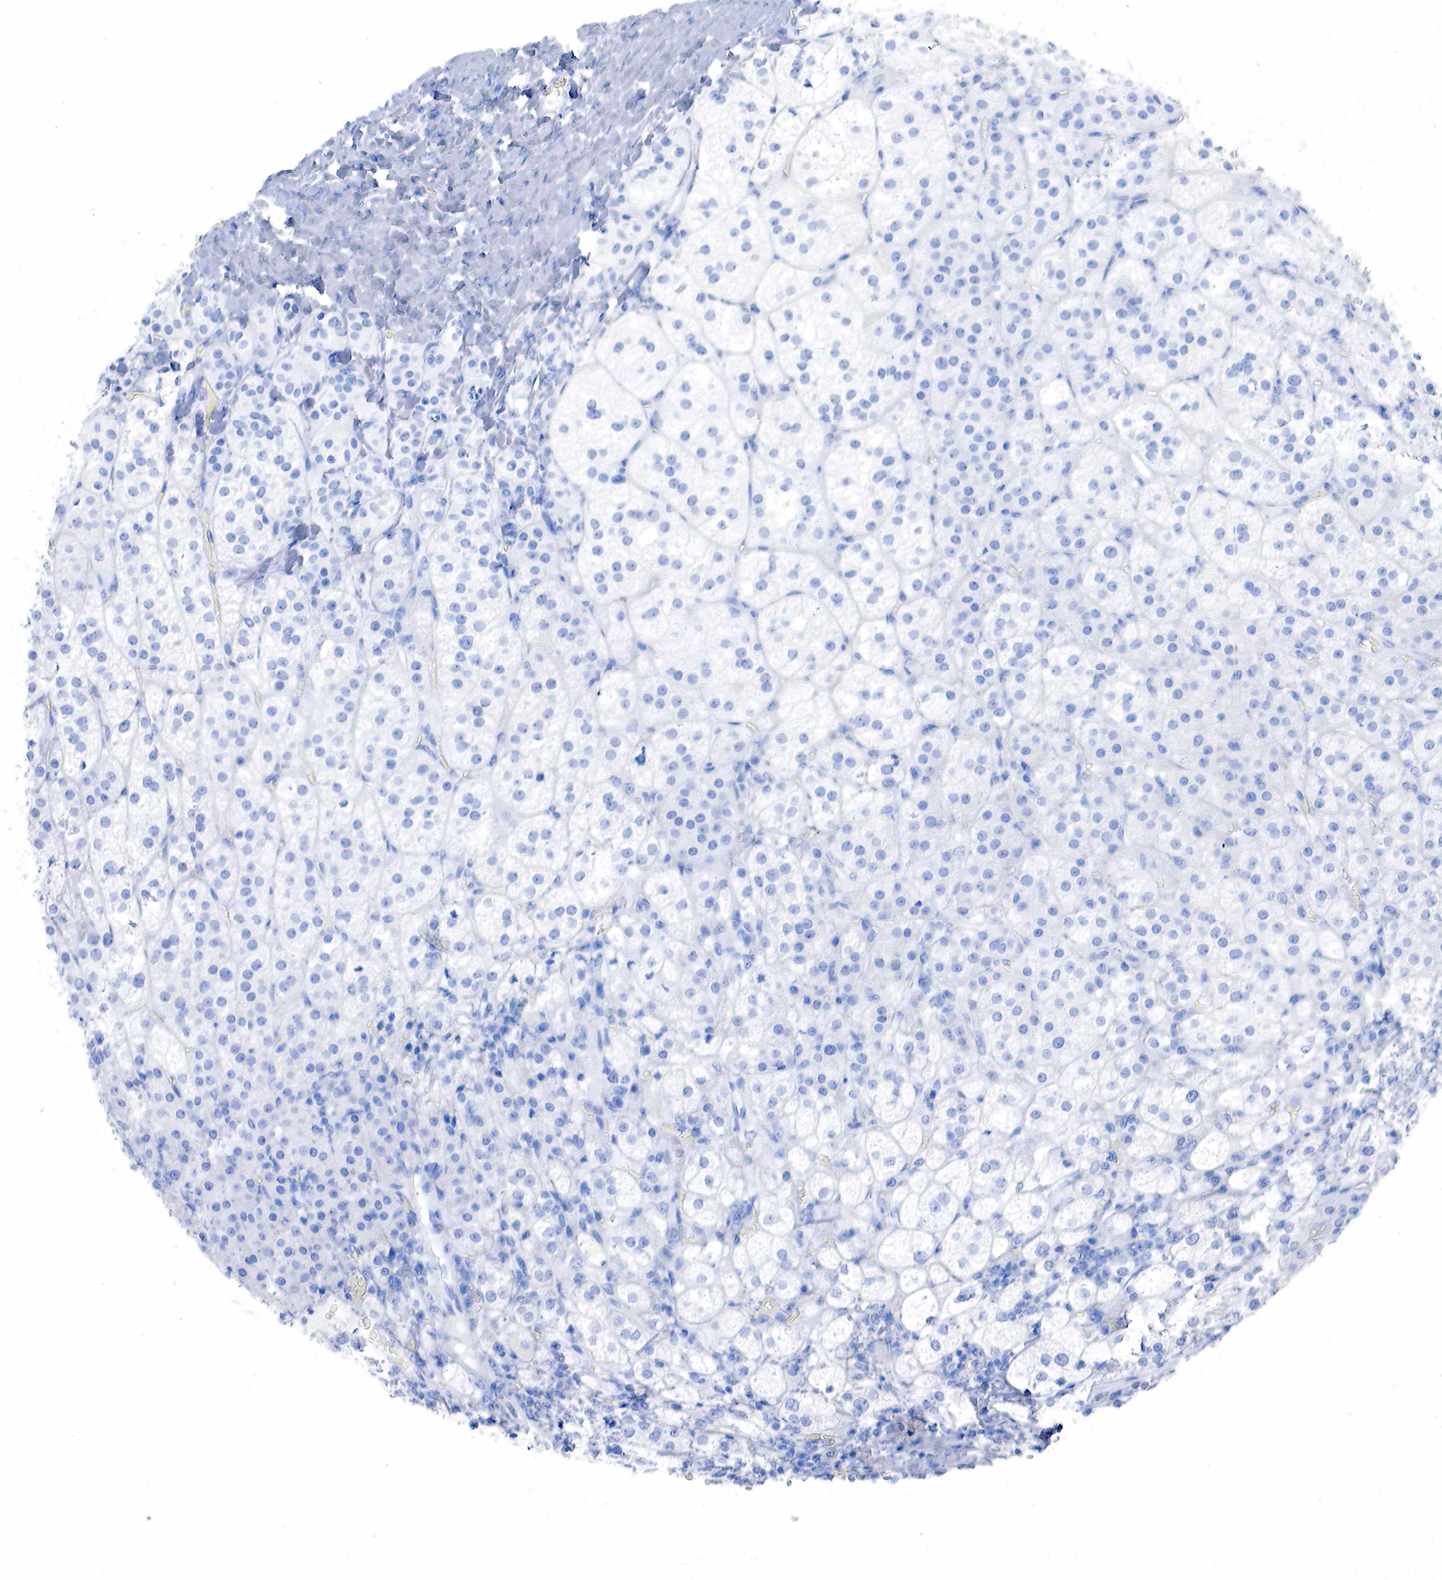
{"staining": {"intensity": "negative", "quantity": "none", "location": "none"}, "tissue": "adrenal gland", "cell_type": "Glandular cells", "image_type": "normal", "snomed": [{"axis": "morphology", "description": "Normal tissue, NOS"}, {"axis": "topography", "description": "Adrenal gland"}], "caption": "Immunohistochemistry (IHC) micrograph of normal human adrenal gland stained for a protein (brown), which reveals no positivity in glandular cells. (DAB immunohistochemistry with hematoxylin counter stain).", "gene": "PTH", "patient": {"sex": "female", "age": 60}}